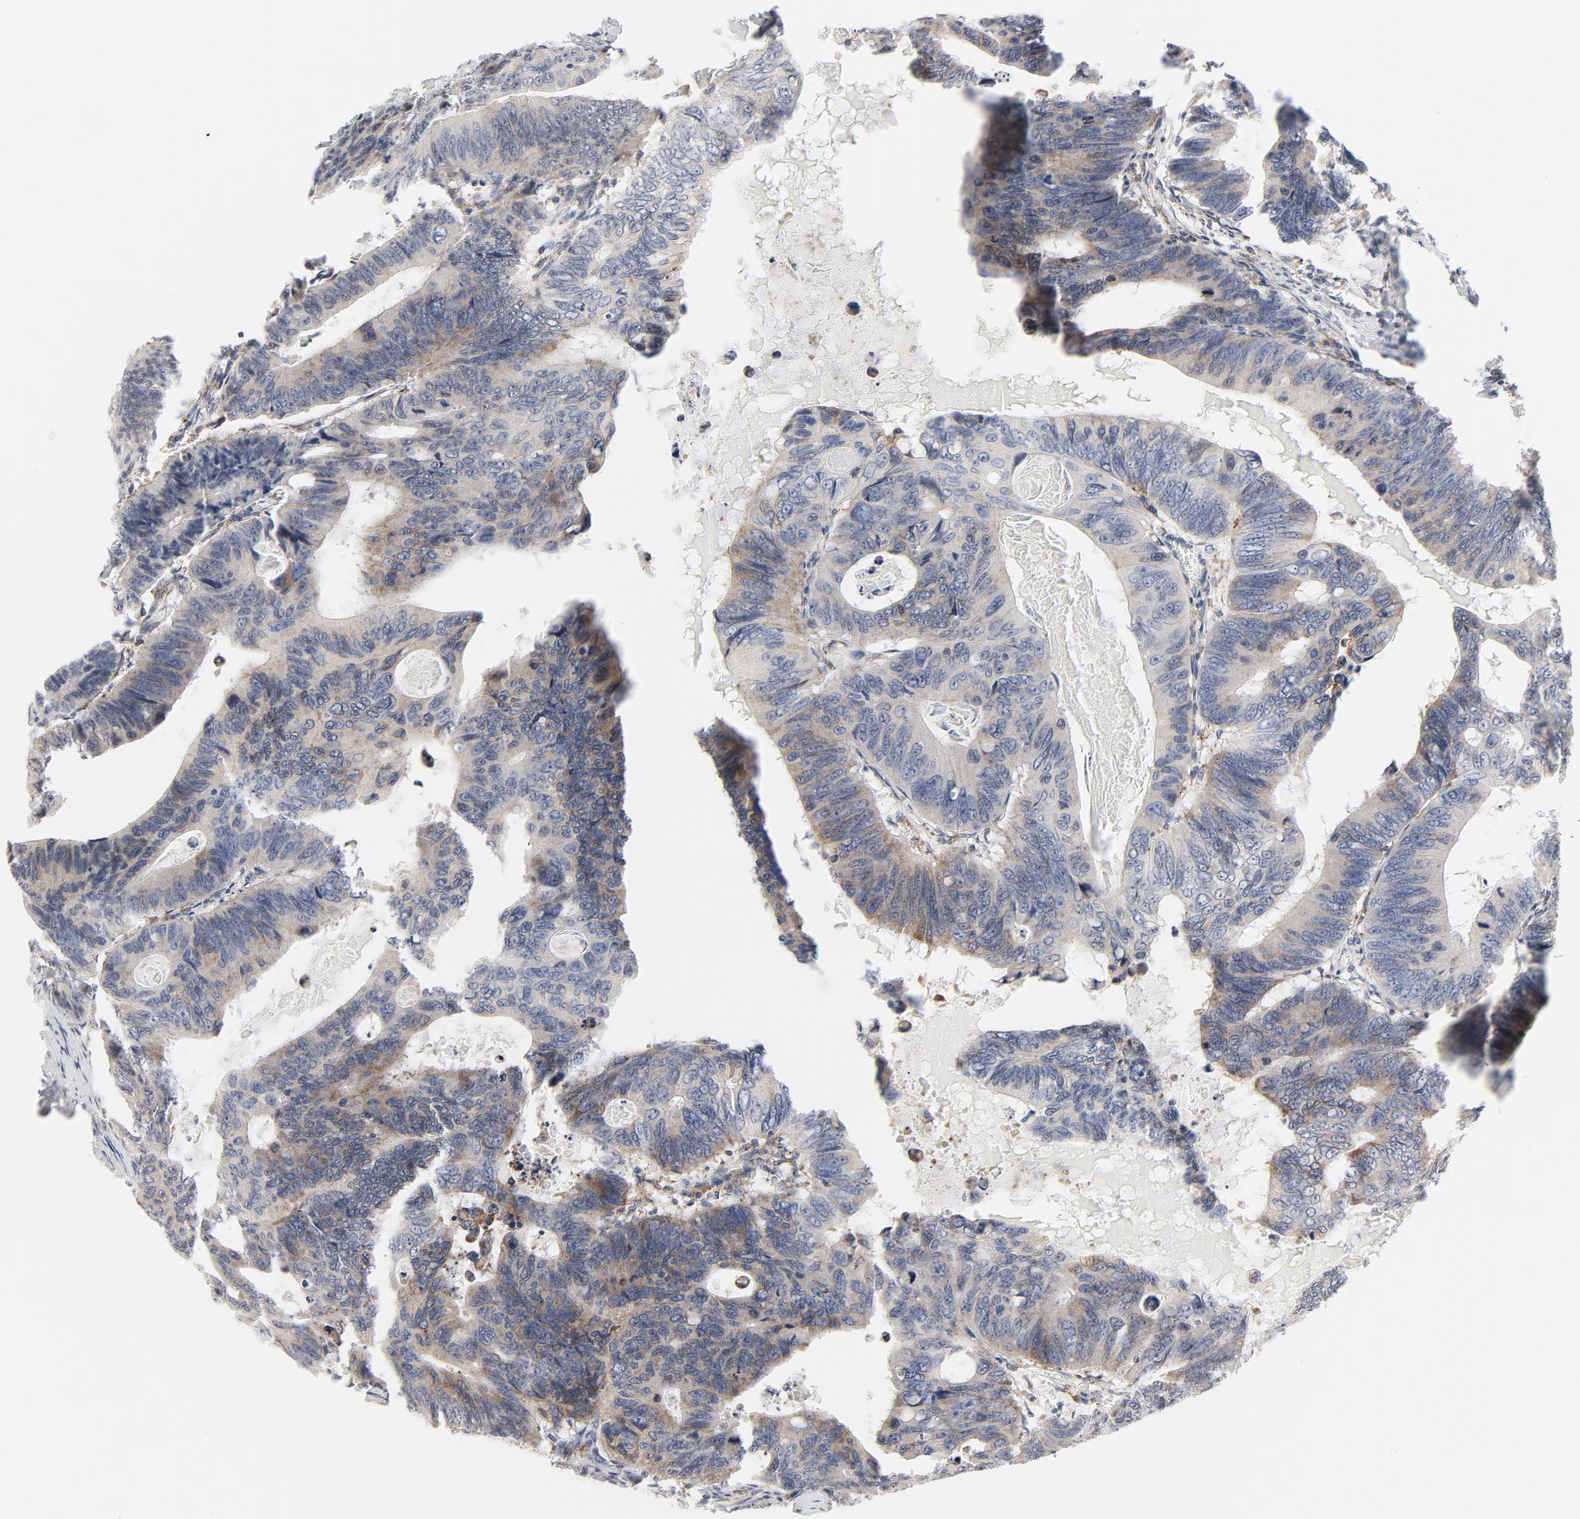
{"staining": {"intensity": "weak", "quantity": ">75%", "location": "cytoplasmic/membranous"}, "tissue": "colorectal cancer", "cell_type": "Tumor cells", "image_type": "cancer", "snomed": [{"axis": "morphology", "description": "Adenocarcinoma, NOS"}, {"axis": "topography", "description": "Colon"}], "caption": "Colorectal cancer (adenocarcinoma) tissue demonstrates weak cytoplasmic/membranous expression in about >75% of tumor cells", "gene": "LRP6", "patient": {"sex": "female", "age": 55}}